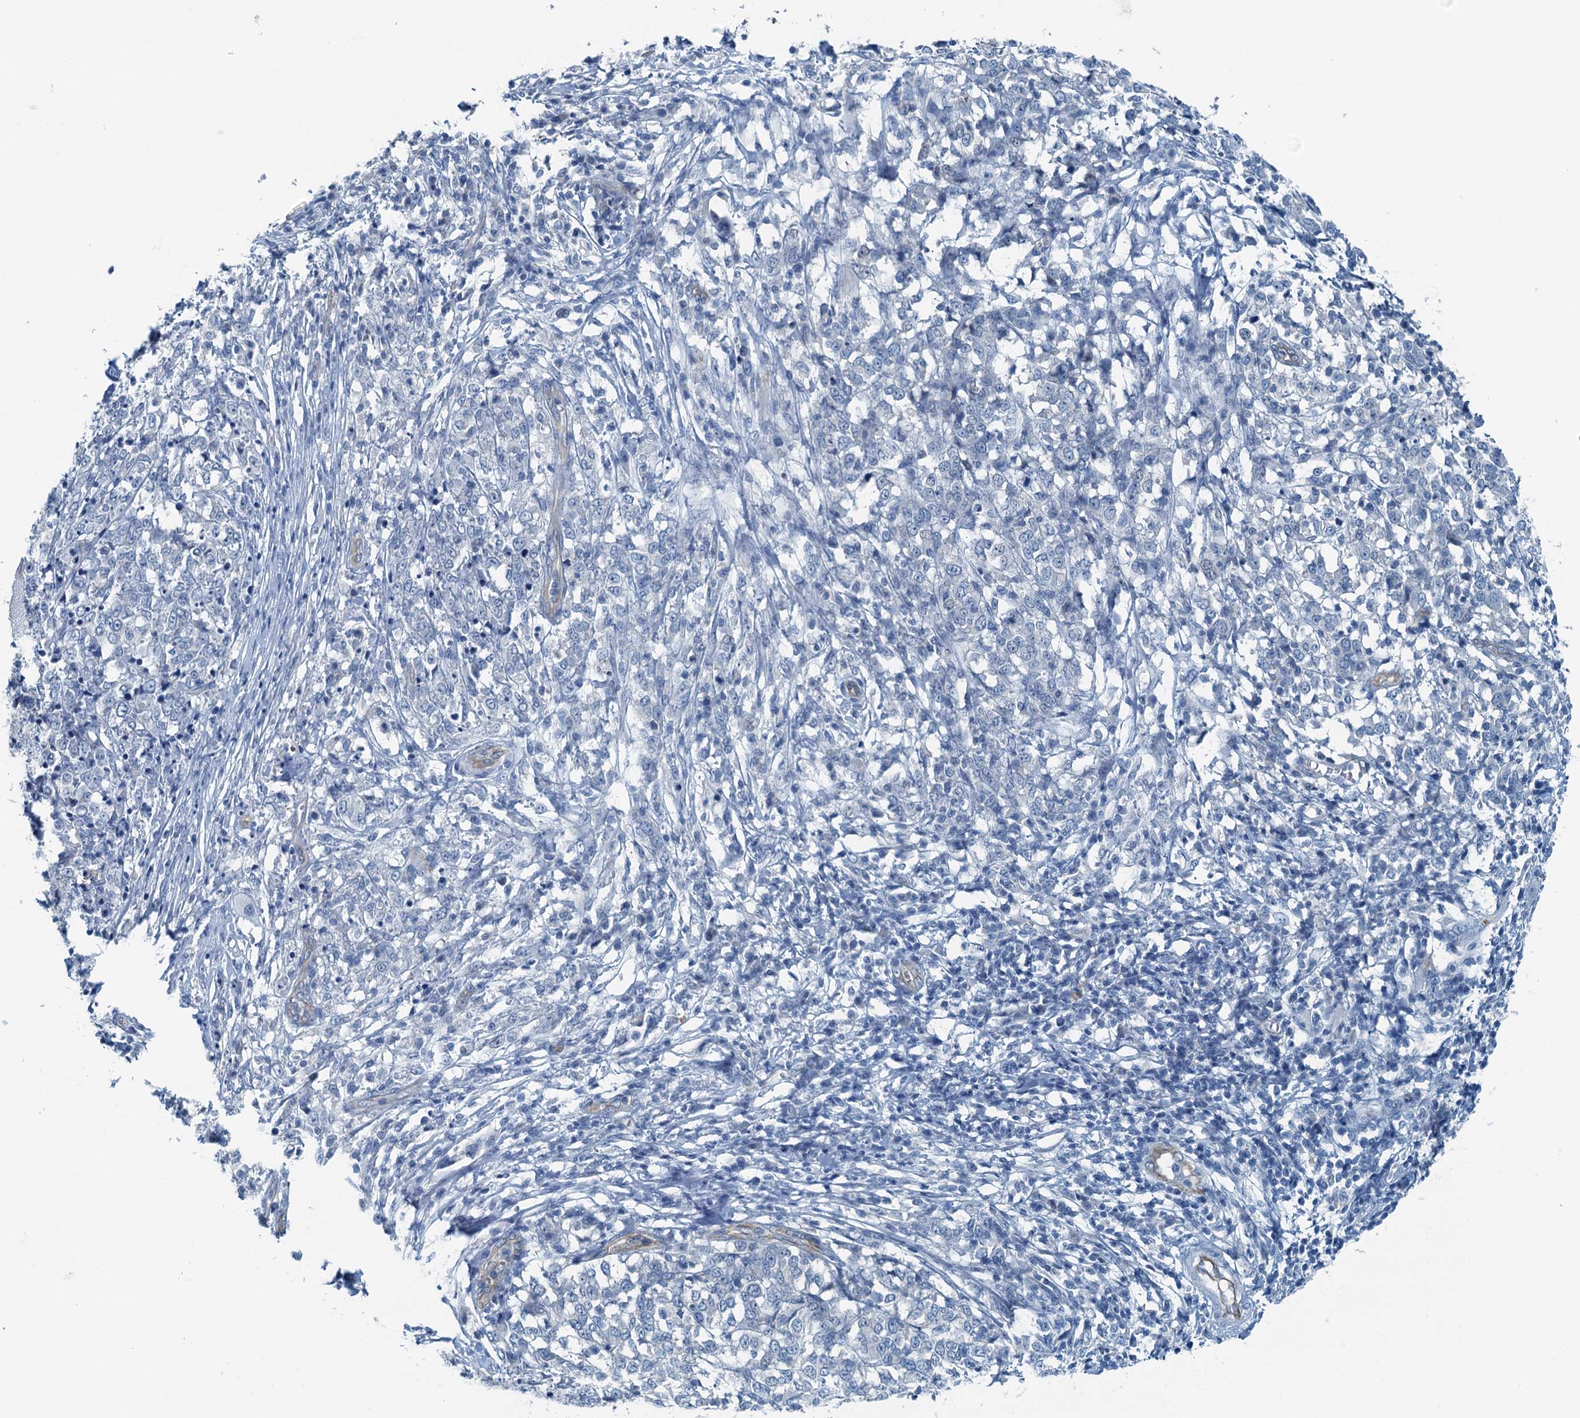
{"staining": {"intensity": "negative", "quantity": "none", "location": "none"}, "tissue": "melanoma", "cell_type": "Tumor cells", "image_type": "cancer", "snomed": [{"axis": "morphology", "description": "Malignant melanoma, NOS"}, {"axis": "topography", "description": "Skin"}], "caption": "The micrograph reveals no staining of tumor cells in malignant melanoma.", "gene": "GFOD2", "patient": {"sex": "female", "age": 72}}